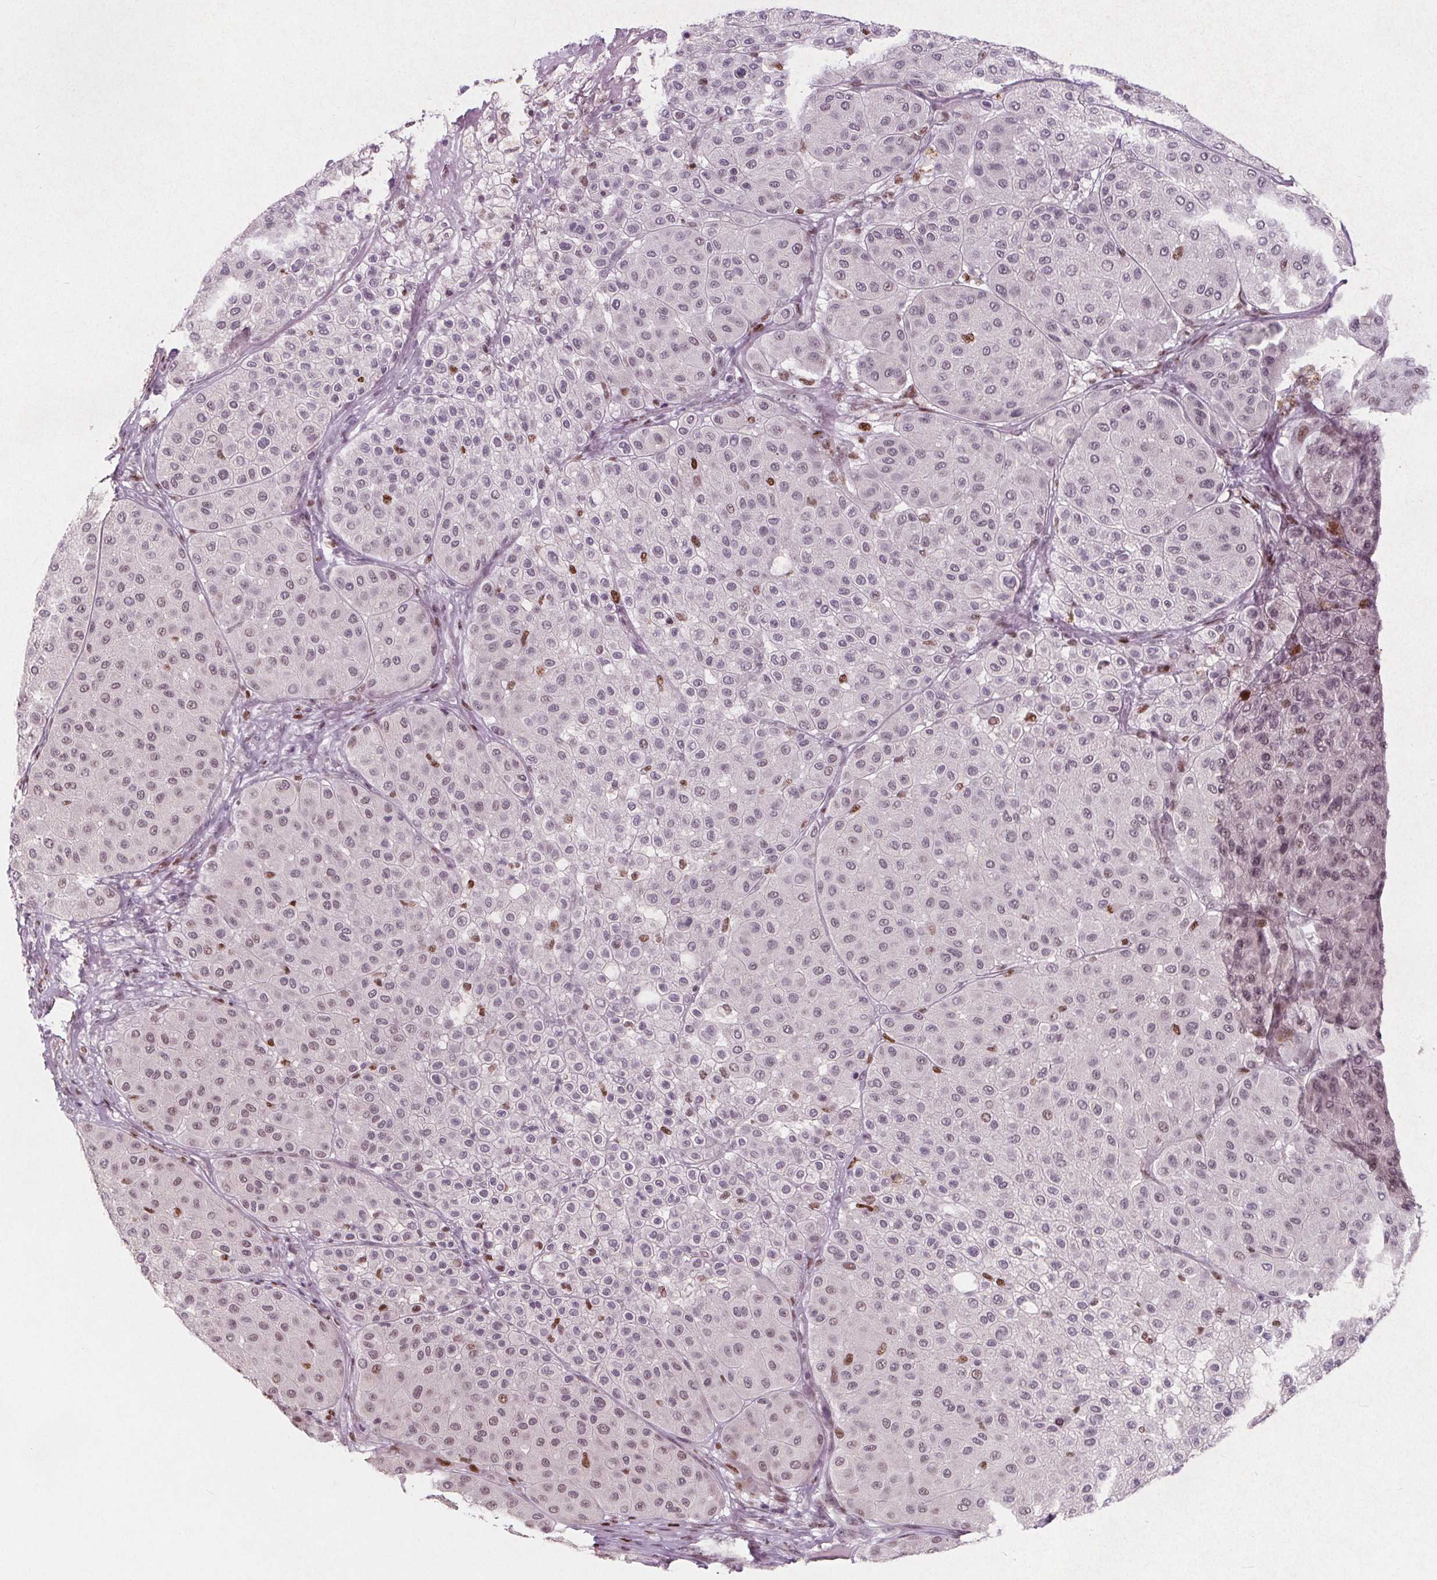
{"staining": {"intensity": "weak", "quantity": "<25%", "location": "nuclear"}, "tissue": "melanoma", "cell_type": "Tumor cells", "image_type": "cancer", "snomed": [{"axis": "morphology", "description": "Malignant melanoma, Metastatic site"}, {"axis": "topography", "description": "Smooth muscle"}], "caption": "An immunohistochemistry (IHC) micrograph of melanoma is shown. There is no staining in tumor cells of melanoma.", "gene": "TAF6L", "patient": {"sex": "male", "age": 41}}